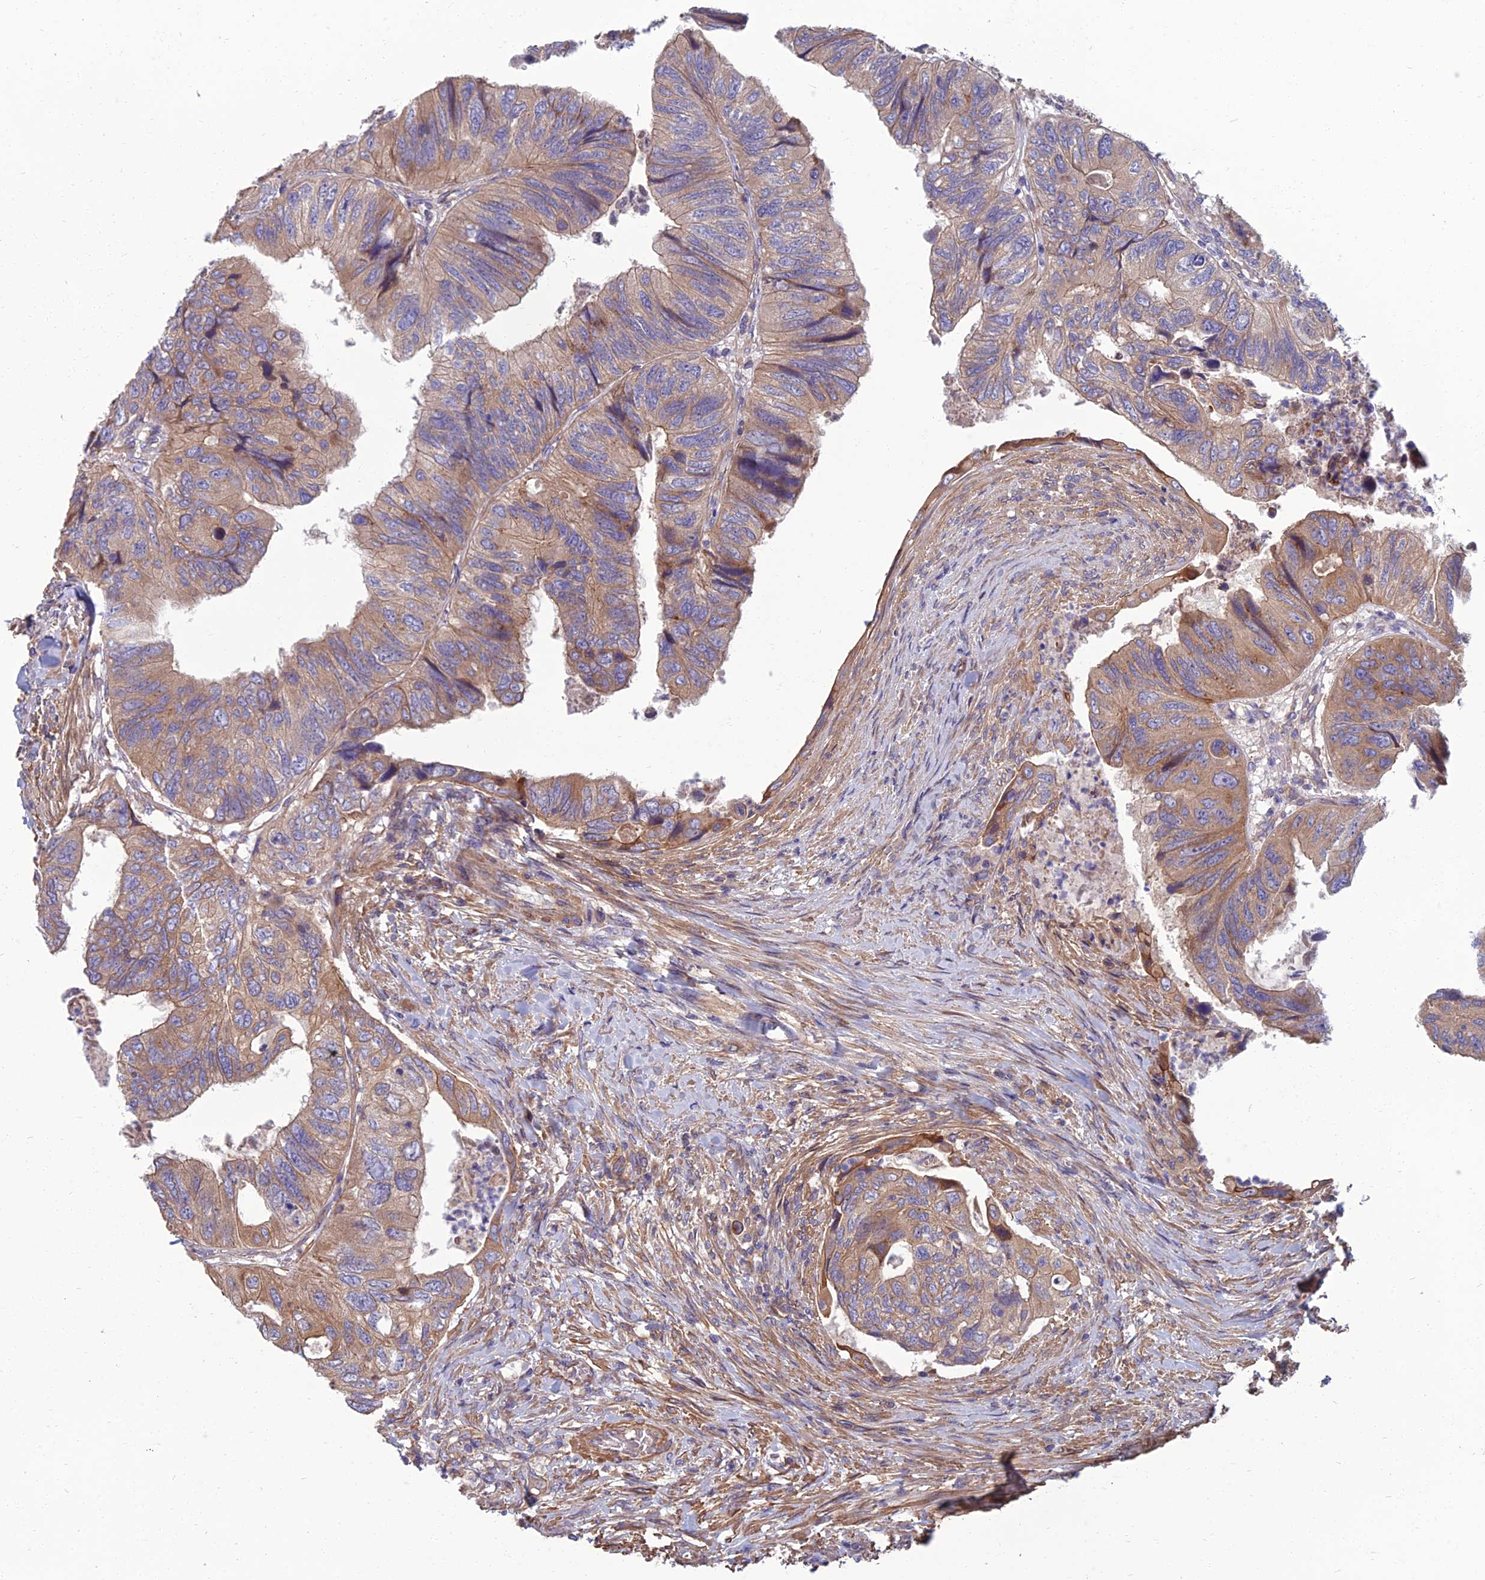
{"staining": {"intensity": "moderate", "quantity": ">75%", "location": "cytoplasmic/membranous"}, "tissue": "colorectal cancer", "cell_type": "Tumor cells", "image_type": "cancer", "snomed": [{"axis": "morphology", "description": "Adenocarcinoma, NOS"}, {"axis": "topography", "description": "Rectum"}], "caption": "Approximately >75% of tumor cells in colorectal cancer show moderate cytoplasmic/membranous protein expression as visualized by brown immunohistochemical staining.", "gene": "WDR24", "patient": {"sex": "male", "age": 63}}